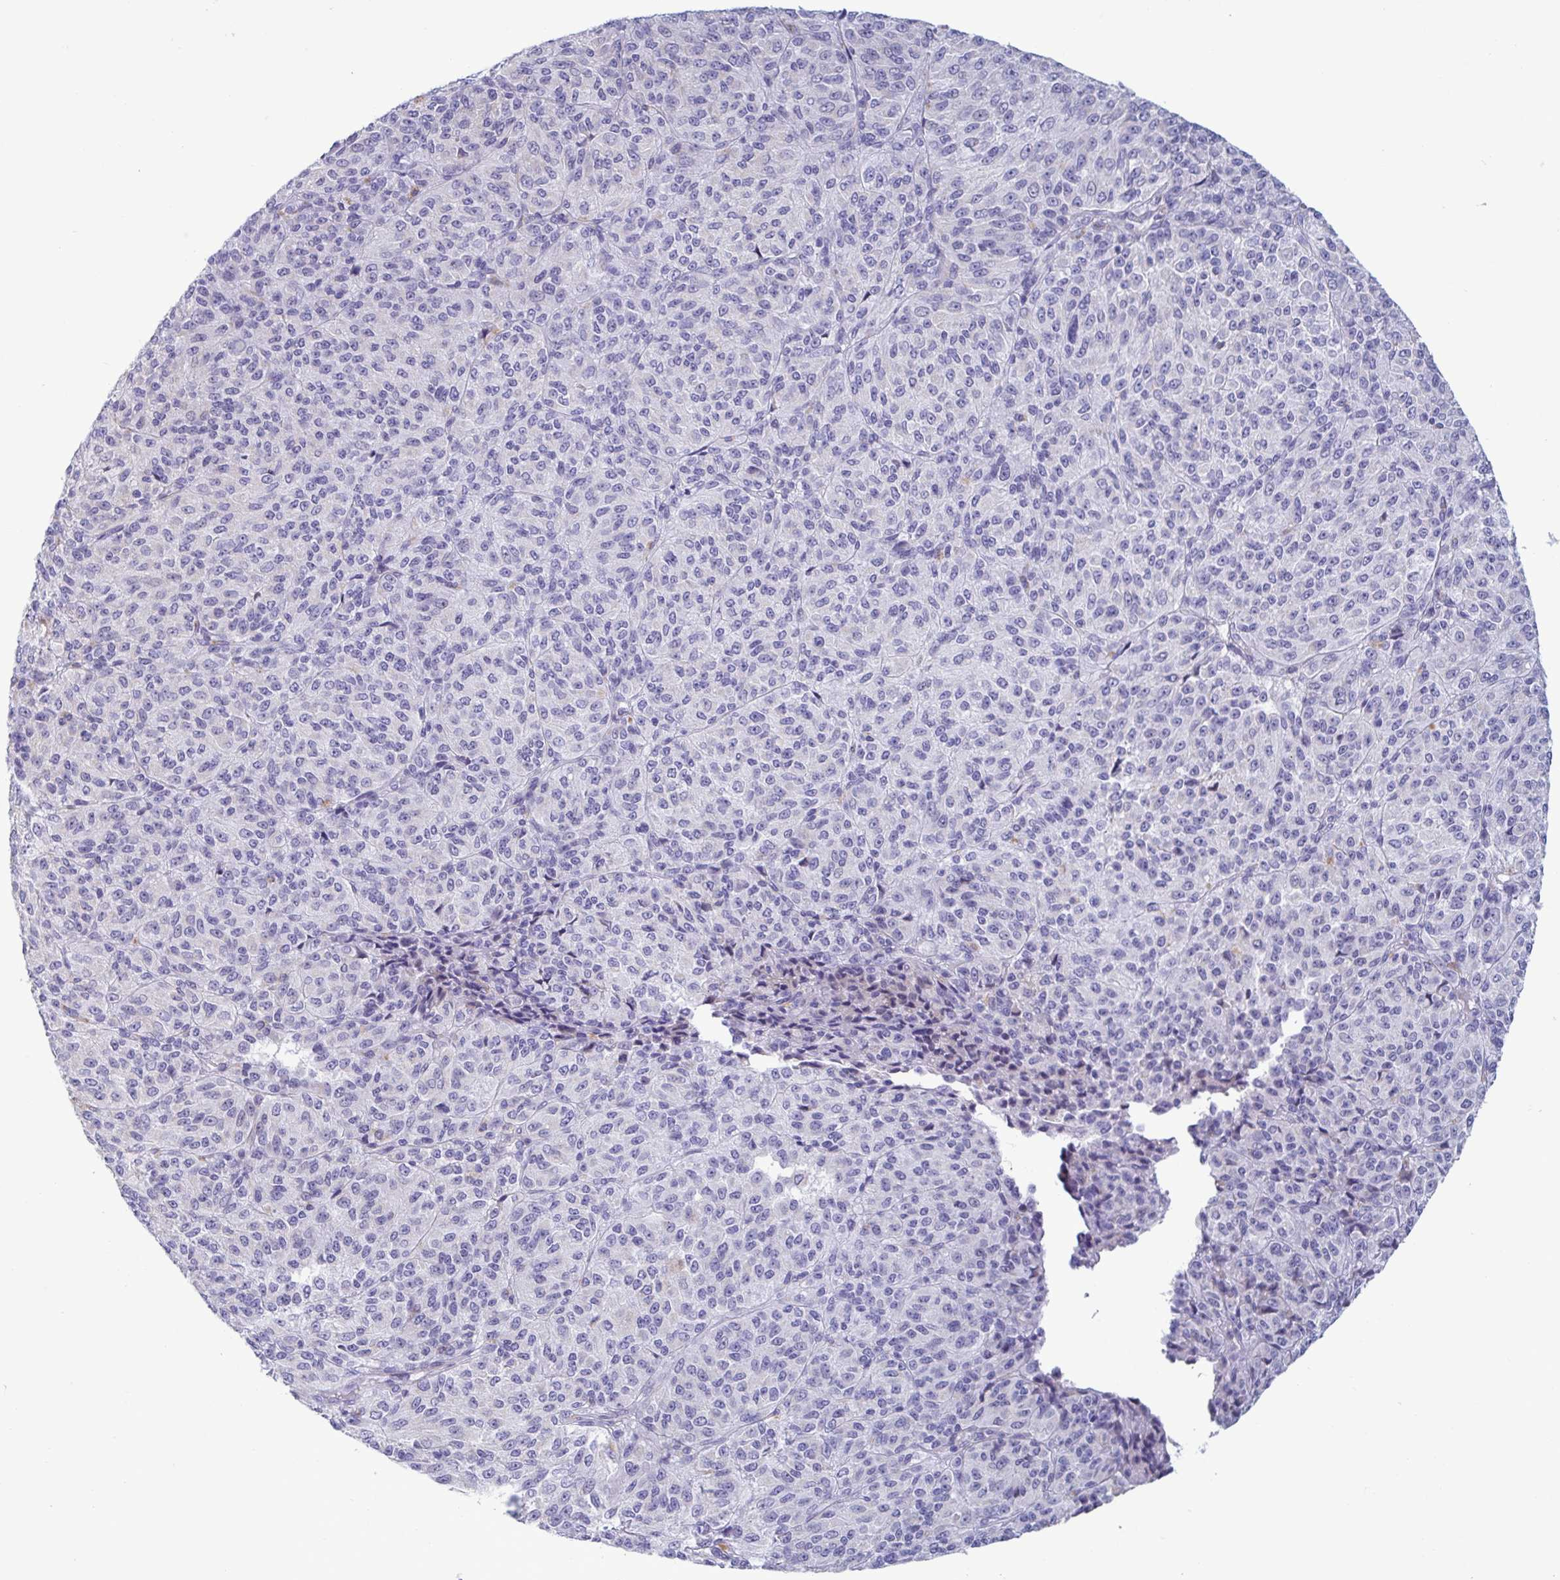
{"staining": {"intensity": "negative", "quantity": "none", "location": "none"}, "tissue": "melanoma", "cell_type": "Tumor cells", "image_type": "cancer", "snomed": [{"axis": "morphology", "description": "Malignant melanoma, Metastatic site"}, {"axis": "topography", "description": "Brain"}], "caption": "DAB (3,3'-diaminobenzidine) immunohistochemical staining of melanoma reveals no significant expression in tumor cells.", "gene": "TAS2R38", "patient": {"sex": "female", "age": 56}}